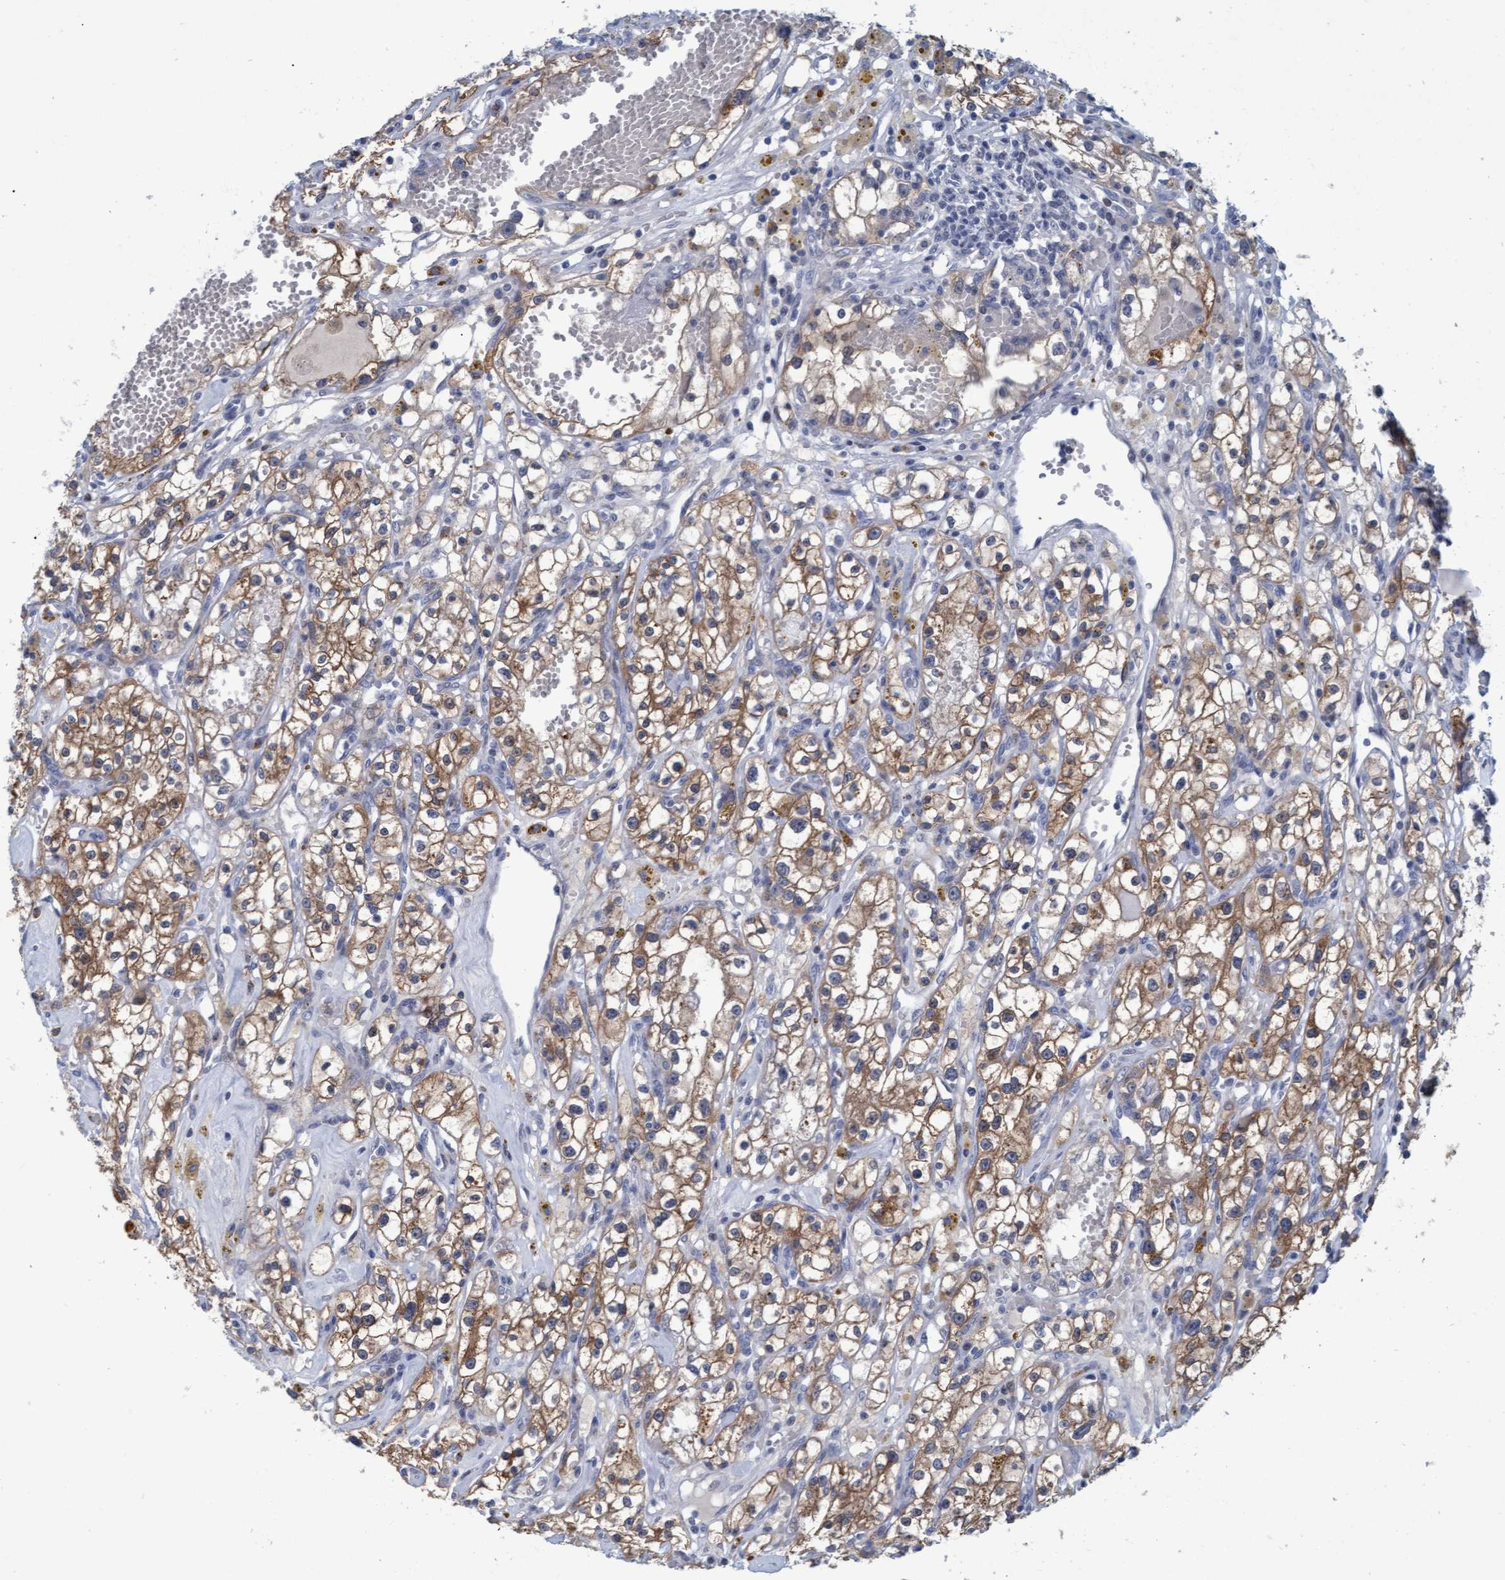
{"staining": {"intensity": "moderate", "quantity": ">75%", "location": "cytoplasmic/membranous"}, "tissue": "renal cancer", "cell_type": "Tumor cells", "image_type": "cancer", "snomed": [{"axis": "morphology", "description": "Adenocarcinoma, NOS"}, {"axis": "topography", "description": "Kidney"}], "caption": "This is an image of IHC staining of renal adenocarcinoma, which shows moderate expression in the cytoplasmic/membranous of tumor cells.", "gene": "PROCA1", "patient": {"sex": "male", "age": 56}}